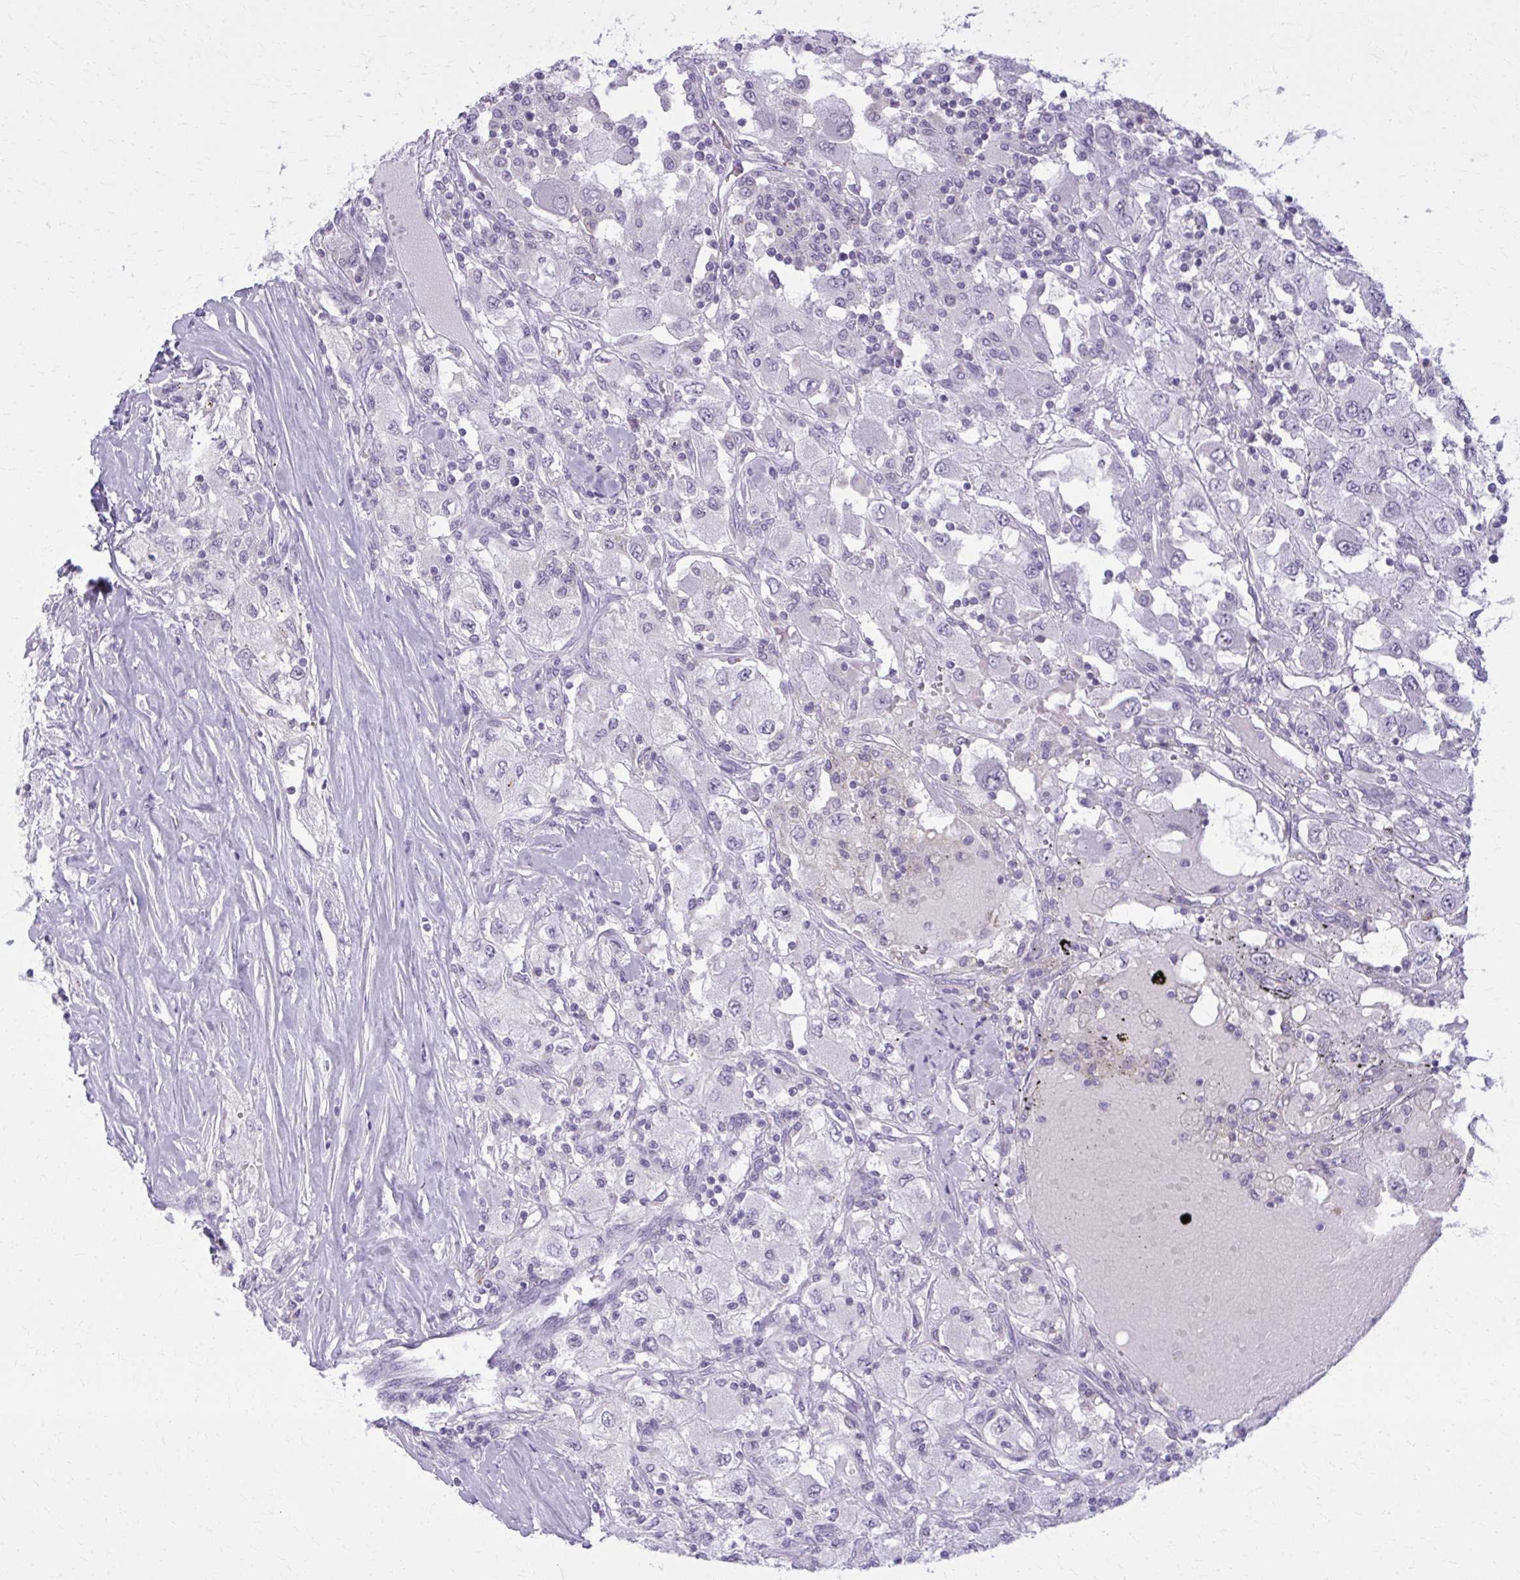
{"staining": {"intensity": "negative", "quantity": "none", "location": "none"}, "tissue": "renal cancer", "cell_type": "Tumor cells", "image_type": "cancer", "snomed": [{"axis": "morphology", "description": "Adenocarcinoma, NOS"}, {"axis": "topography", "description": "Kidney"}], "caption": "Renal cancer (adenocarcinoma) was stained to show a protein in brown. There is no significant staining in tumor cells.", "gene": "CARD9", "patient": {"sex": "female", "age": 67}}